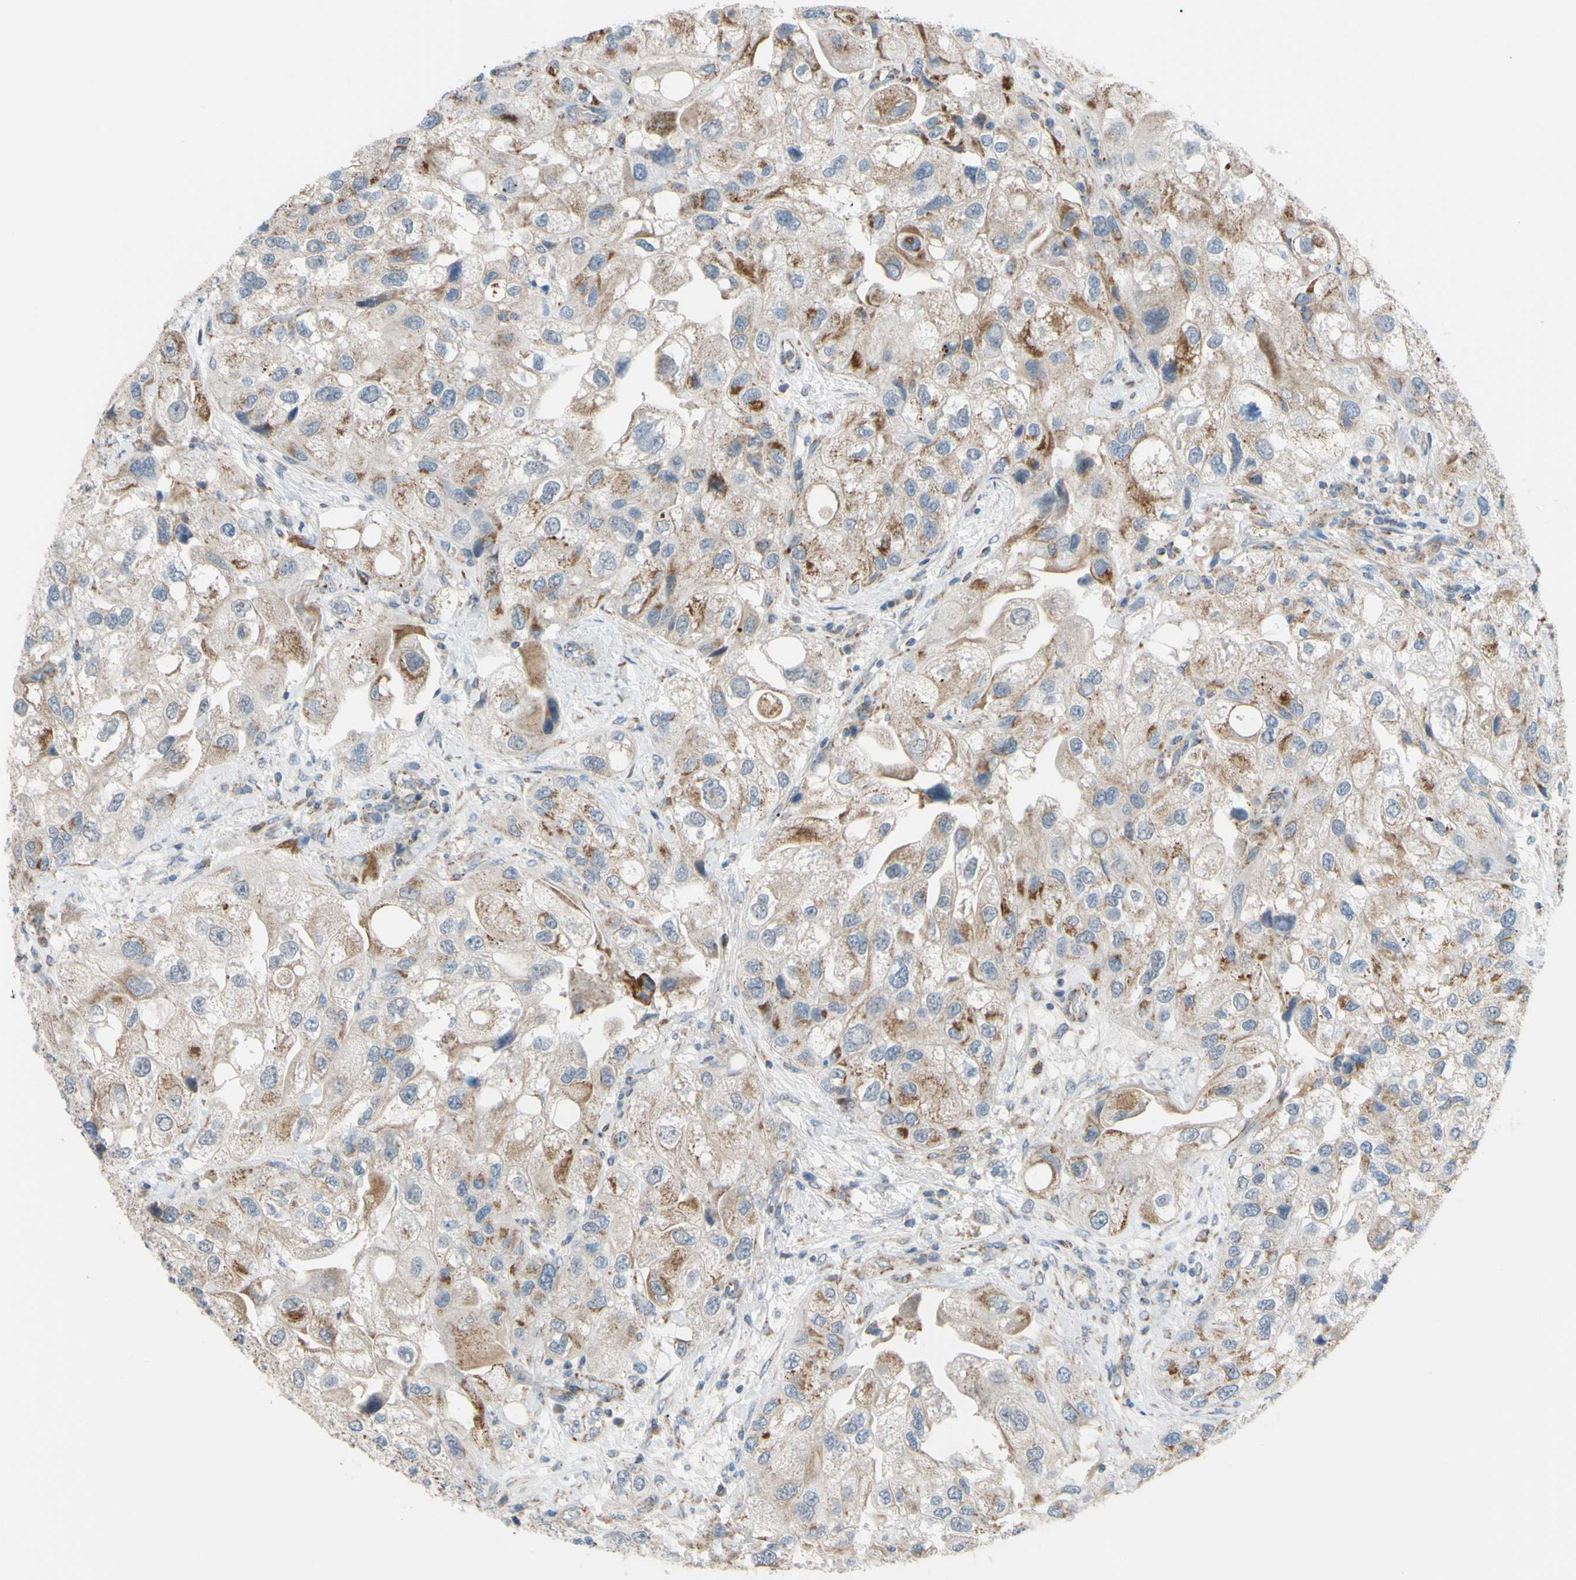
{"staining": {"intensity": "weak", "quantity": ">75%", "location": "cytoplasmic/membranous"}, "tissue": "urothelial cancer", "cell_type": "Tumor cells", "image_type": "cancer", "snomed": [{"axis": "morphology", "description": "Urothelial carcinoma, High grade"}, {"axis": "topography", "description": "Urinary bladder"}], "caption": "Immunohistochemical staining of human urothelial cancer shows low levels of weak cytoplasmic/membranous protein positivity in approximately >75% of tumor cells.", "gene": "GLT8D1", "patient": {"sex": "female", "age": 64}}